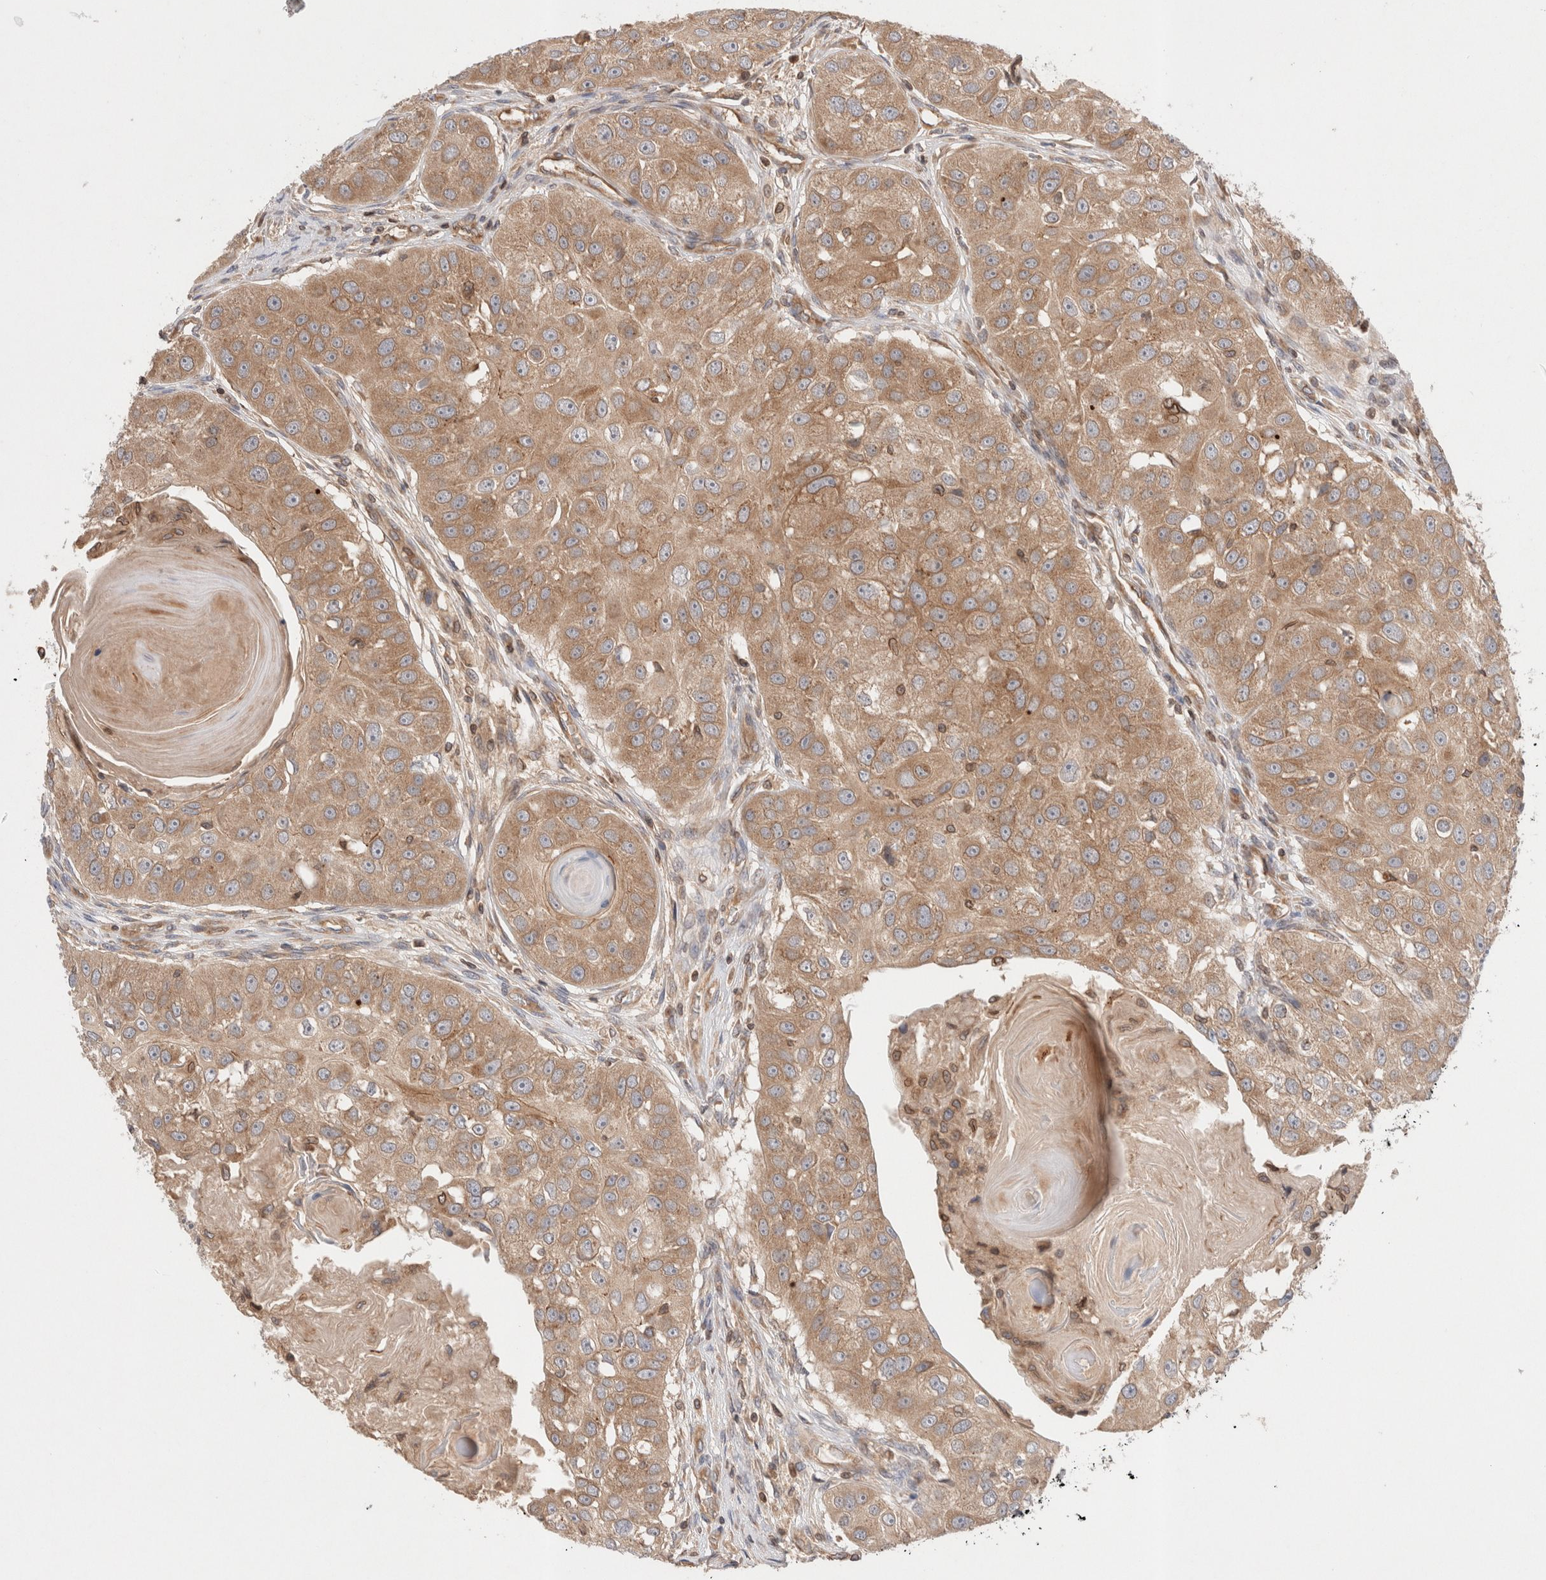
{"staining": {"intensity": "moderate", "quantity": ">75%", "location": "cytoplasmic/membranous"}, "tissue": "head and neck cancer", "cell_type": "Tumor cells", "image_type": "cancer", "snomed": [{"axis": "morphology", "description": "Normal tissue, NOS"}, {"axis": "morphology", "description": "Squamous cell carcinoma, NOS"}, {"axis": "topography", "description": "Skeletal muscle"}, {"axis": "topography", "description": "Head-Neck"}], "caption": "Head and neck squamous cell carcinoma tissue demonstrates moderate cytoplasmic/membranous expression in approximately >75% of tumor cells Nuclei are stained in blue.", "gene": "SIKE1", "patient": {"sex": "male", "age": 51}}